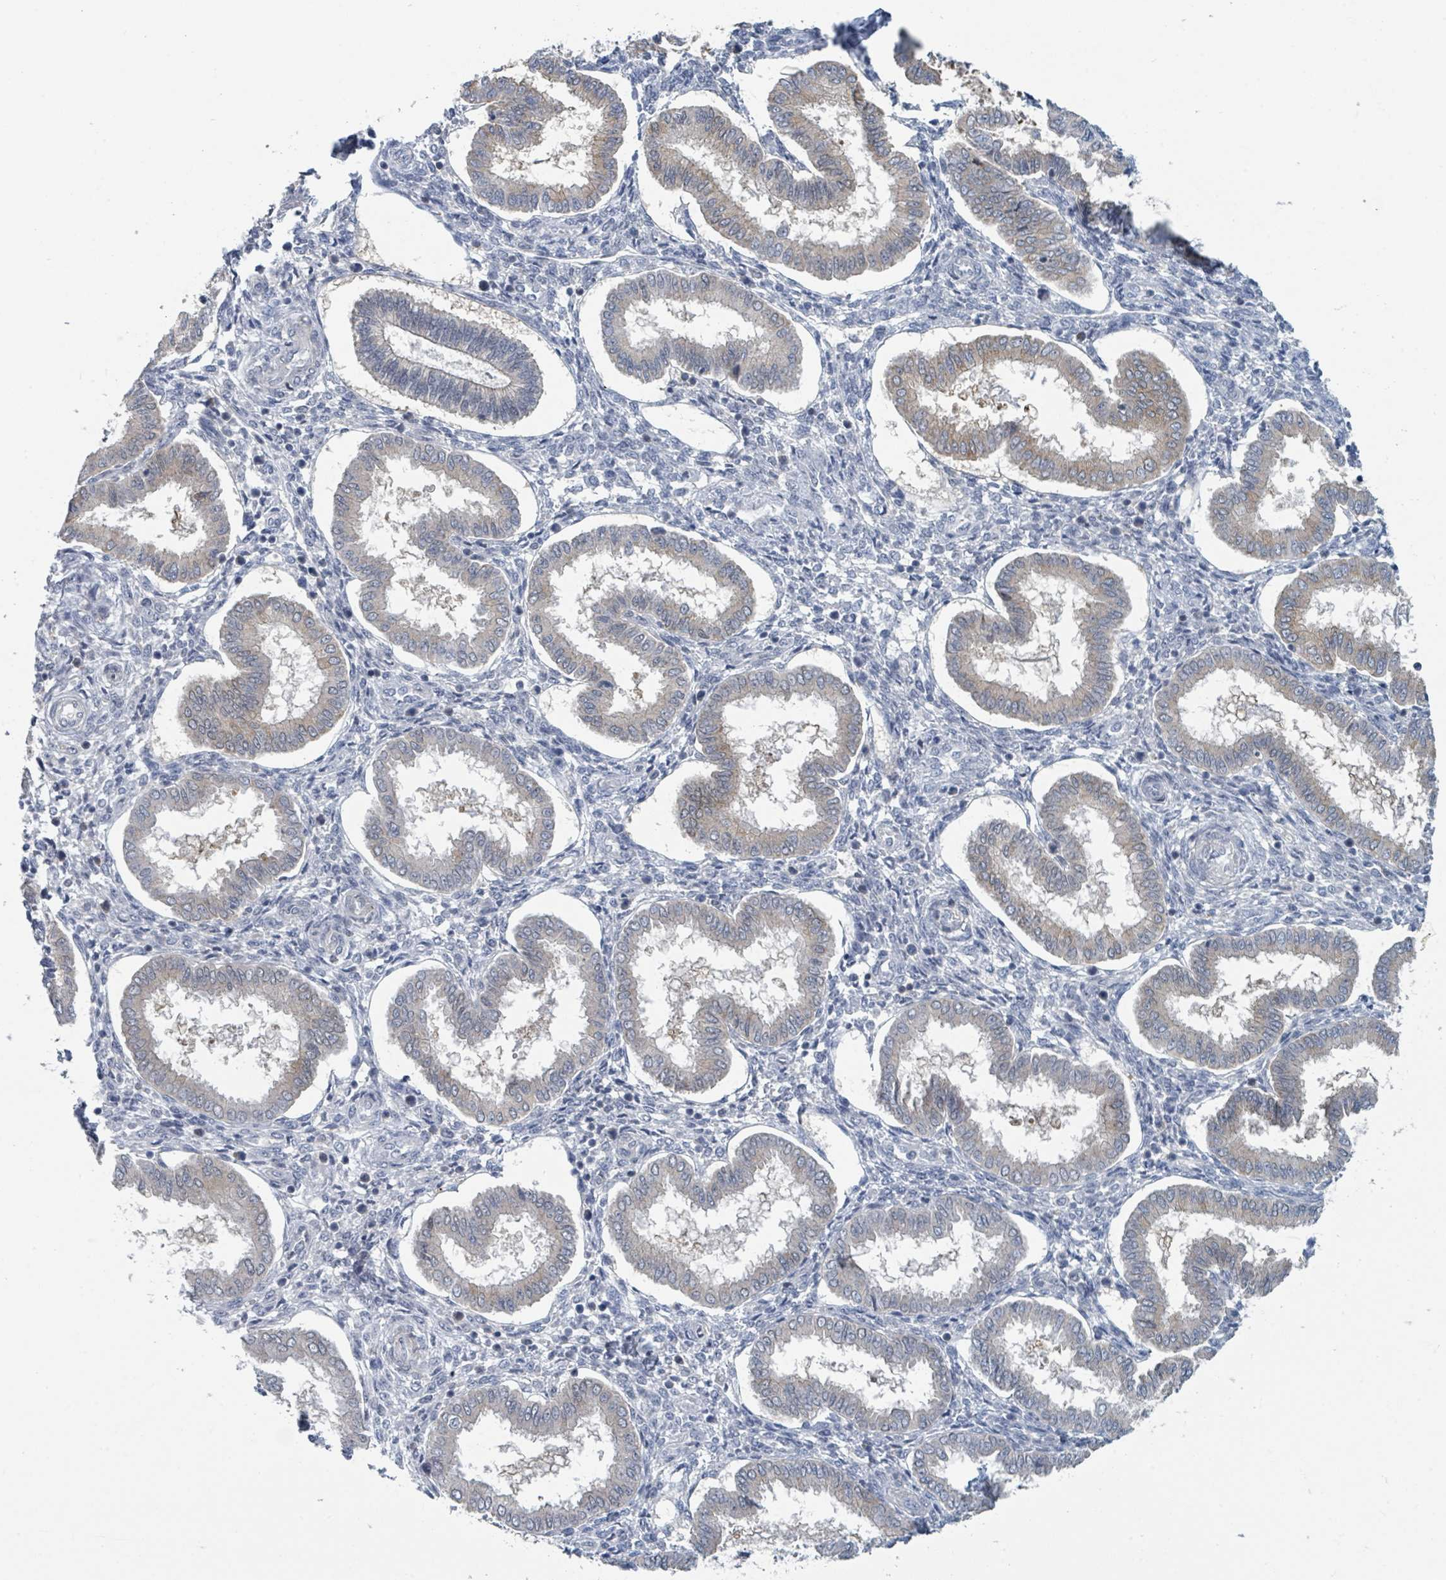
{"staining": {"intensity": "negative", "quantity": "none", "location": "none"}, "tissue": "endometrium", "cell_type": "Cells in endometrial stroma", "image_type": "normal", "snomed": [{"axis": "morphology", "description": "Normal tissue, NOS"}, {"axis": "topography", "description": "Endometrium"}], "caption": "DAB (3,3'-diaminobenzidine) immunohistochemical staining of normal human endometrium demonstrates no significant staining in cells in endometrial stroma.", "gene": "ANKRD55", "patient": {"sex": "female", "age": 24}}